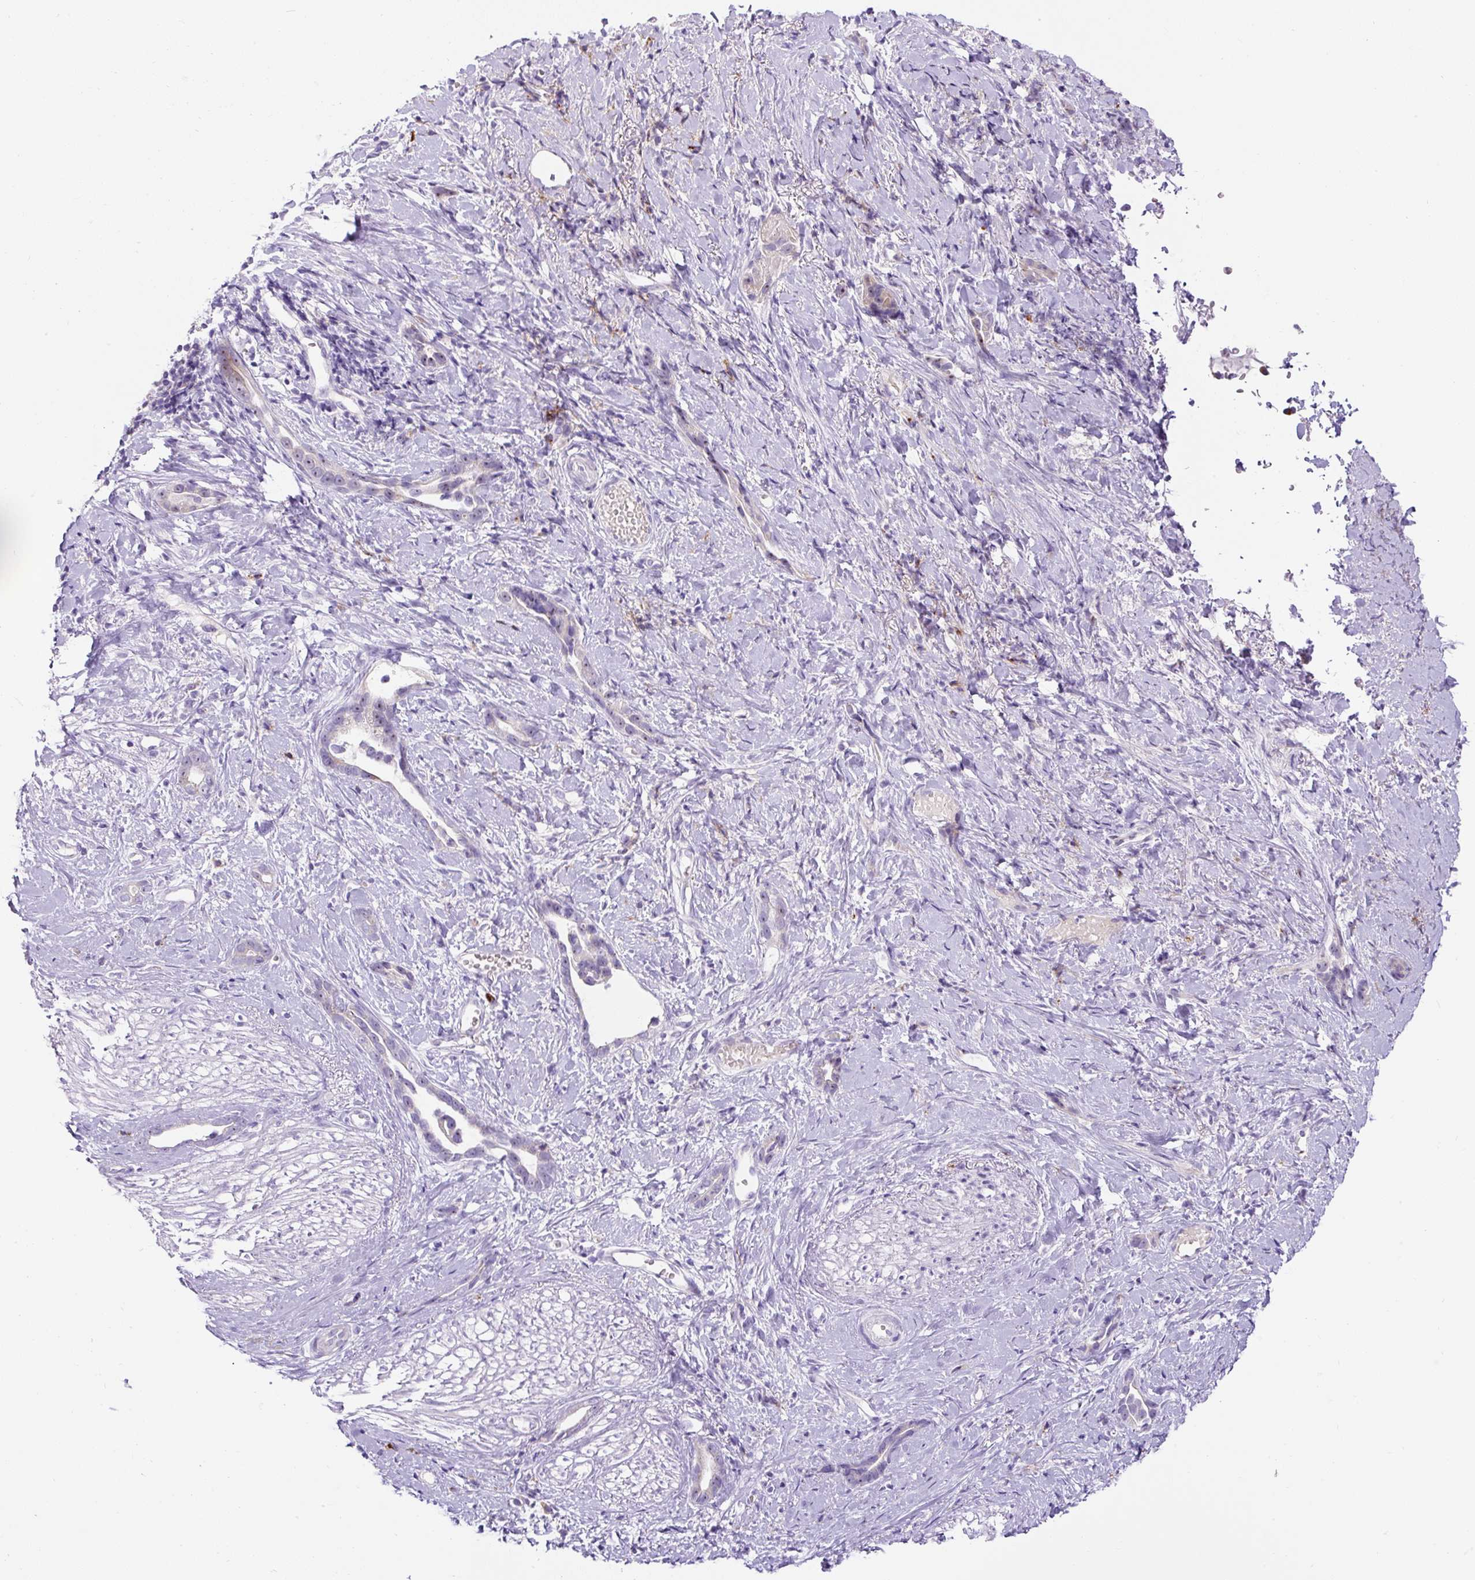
{"staining": {"intensity": "moderate", "quantity": "25%-75%", "location": "cytoplasmic/membranous,nuclear"}, "tissue": "stomach cancer", "cell_type": "Tumor cells", "image_type": "cancer", "snomed": [{"axis": "morphology", "description": "Adenocarcinoma, NOS"}, {"axis": "topography", "description": "Stomach"}], "caption": "Stomach cancer (adenocarcinoma) stained for a protein shows moderate cytoplasmic/membranous and nuclear positivity in tumor cells.", "gene": "ZNF596", "patient": {"sex": "male", "age": 55}}